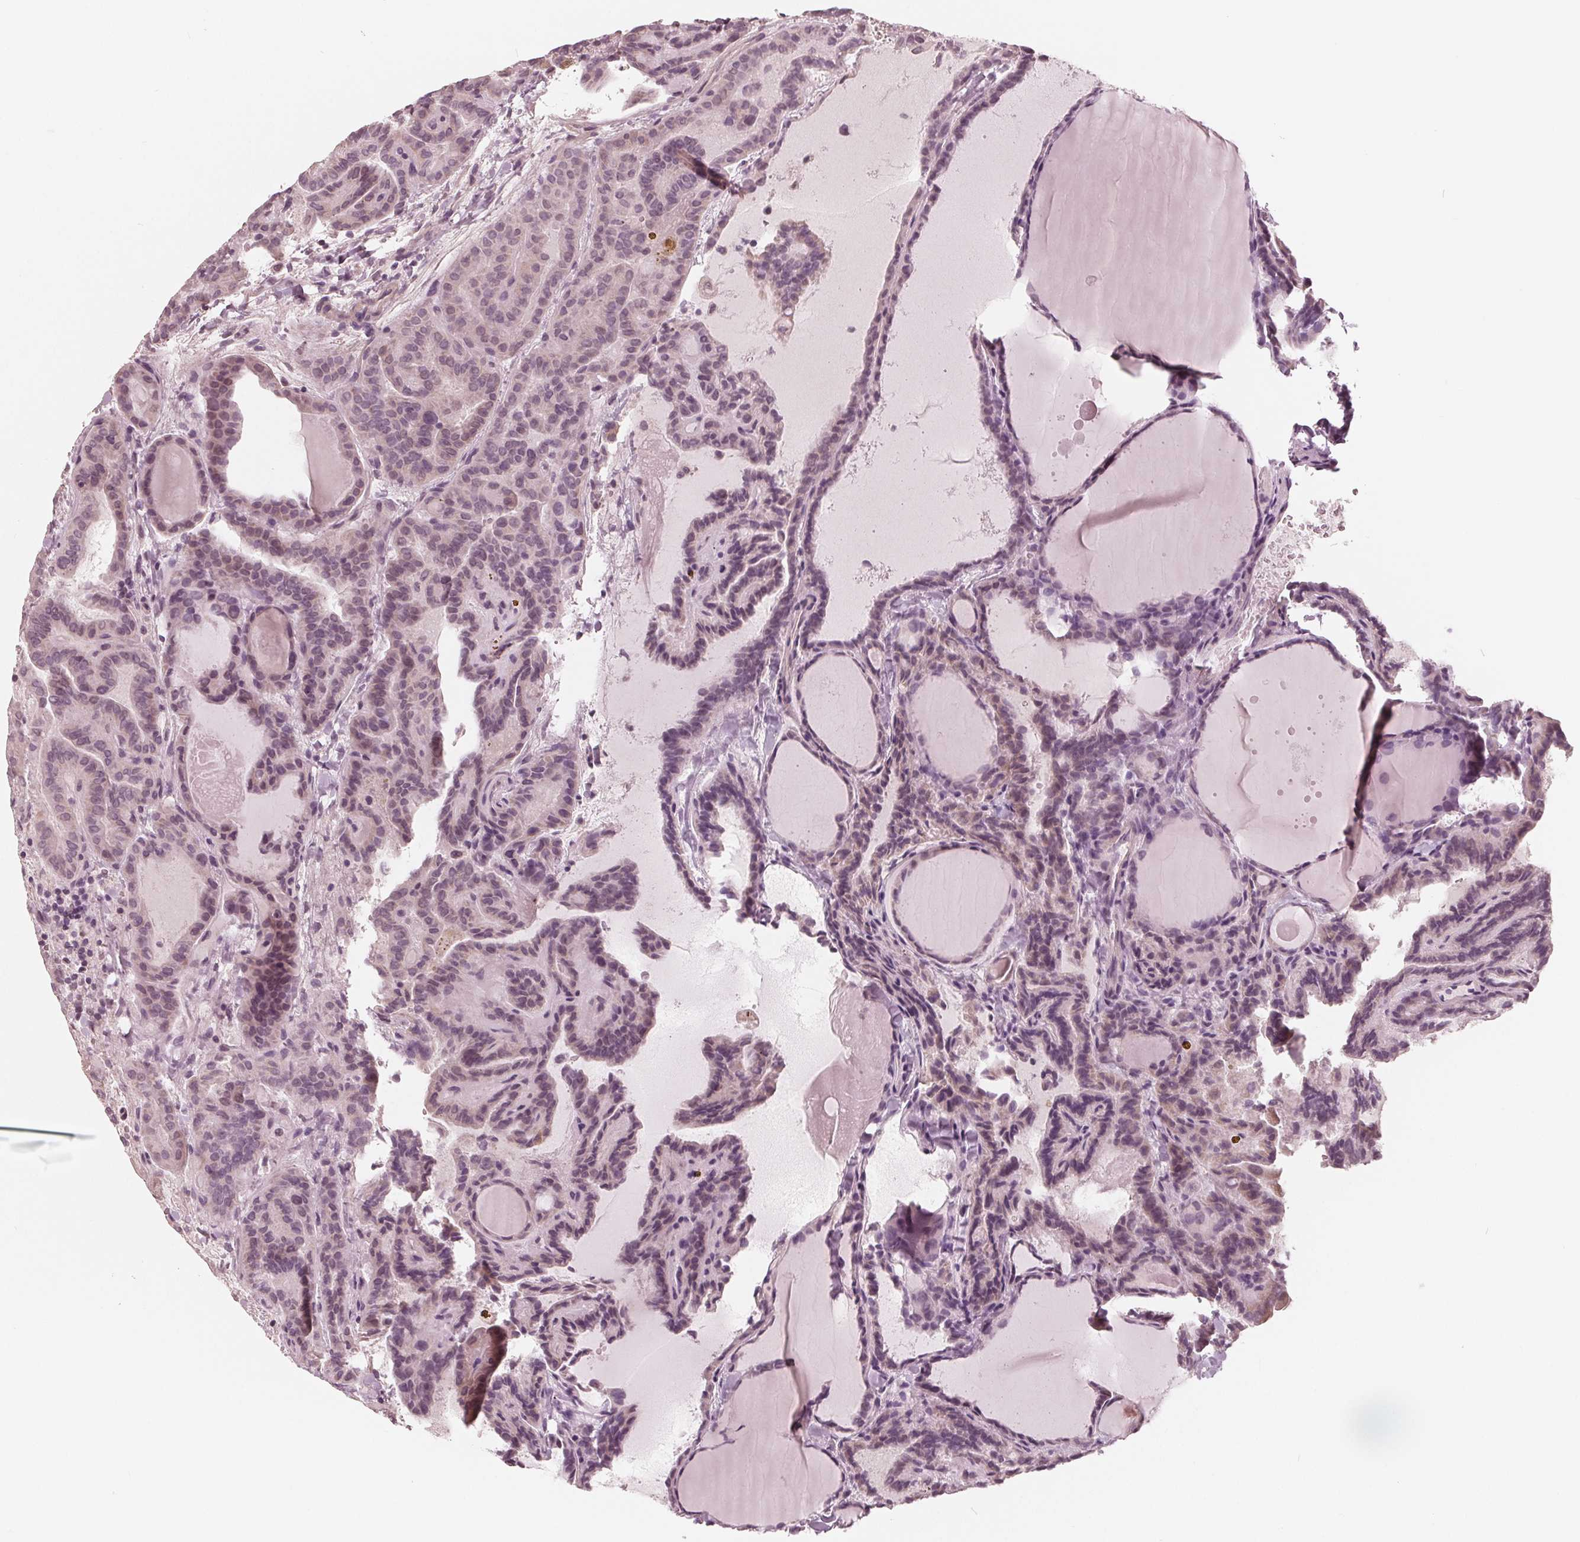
{"staining": {"intensity": "negative", "quantity": "none", "location": "none"}, "tissue": "thyroid cancer", "cell_type": "Tumor cells", "image_type": "cancer", "snomed": [{"axis": "morphology", "description": "Papillary adenocarcinoma, NOS"}, {"axis": "topography", "description": "Thyroid gland"}], "caption": "Micrograph shows no significant protein expression in tumor cells of thyroid cancer (papillary adenocarcinoma).", "gene": "ING3", "patient": {"sex": "female", "age": 46}}